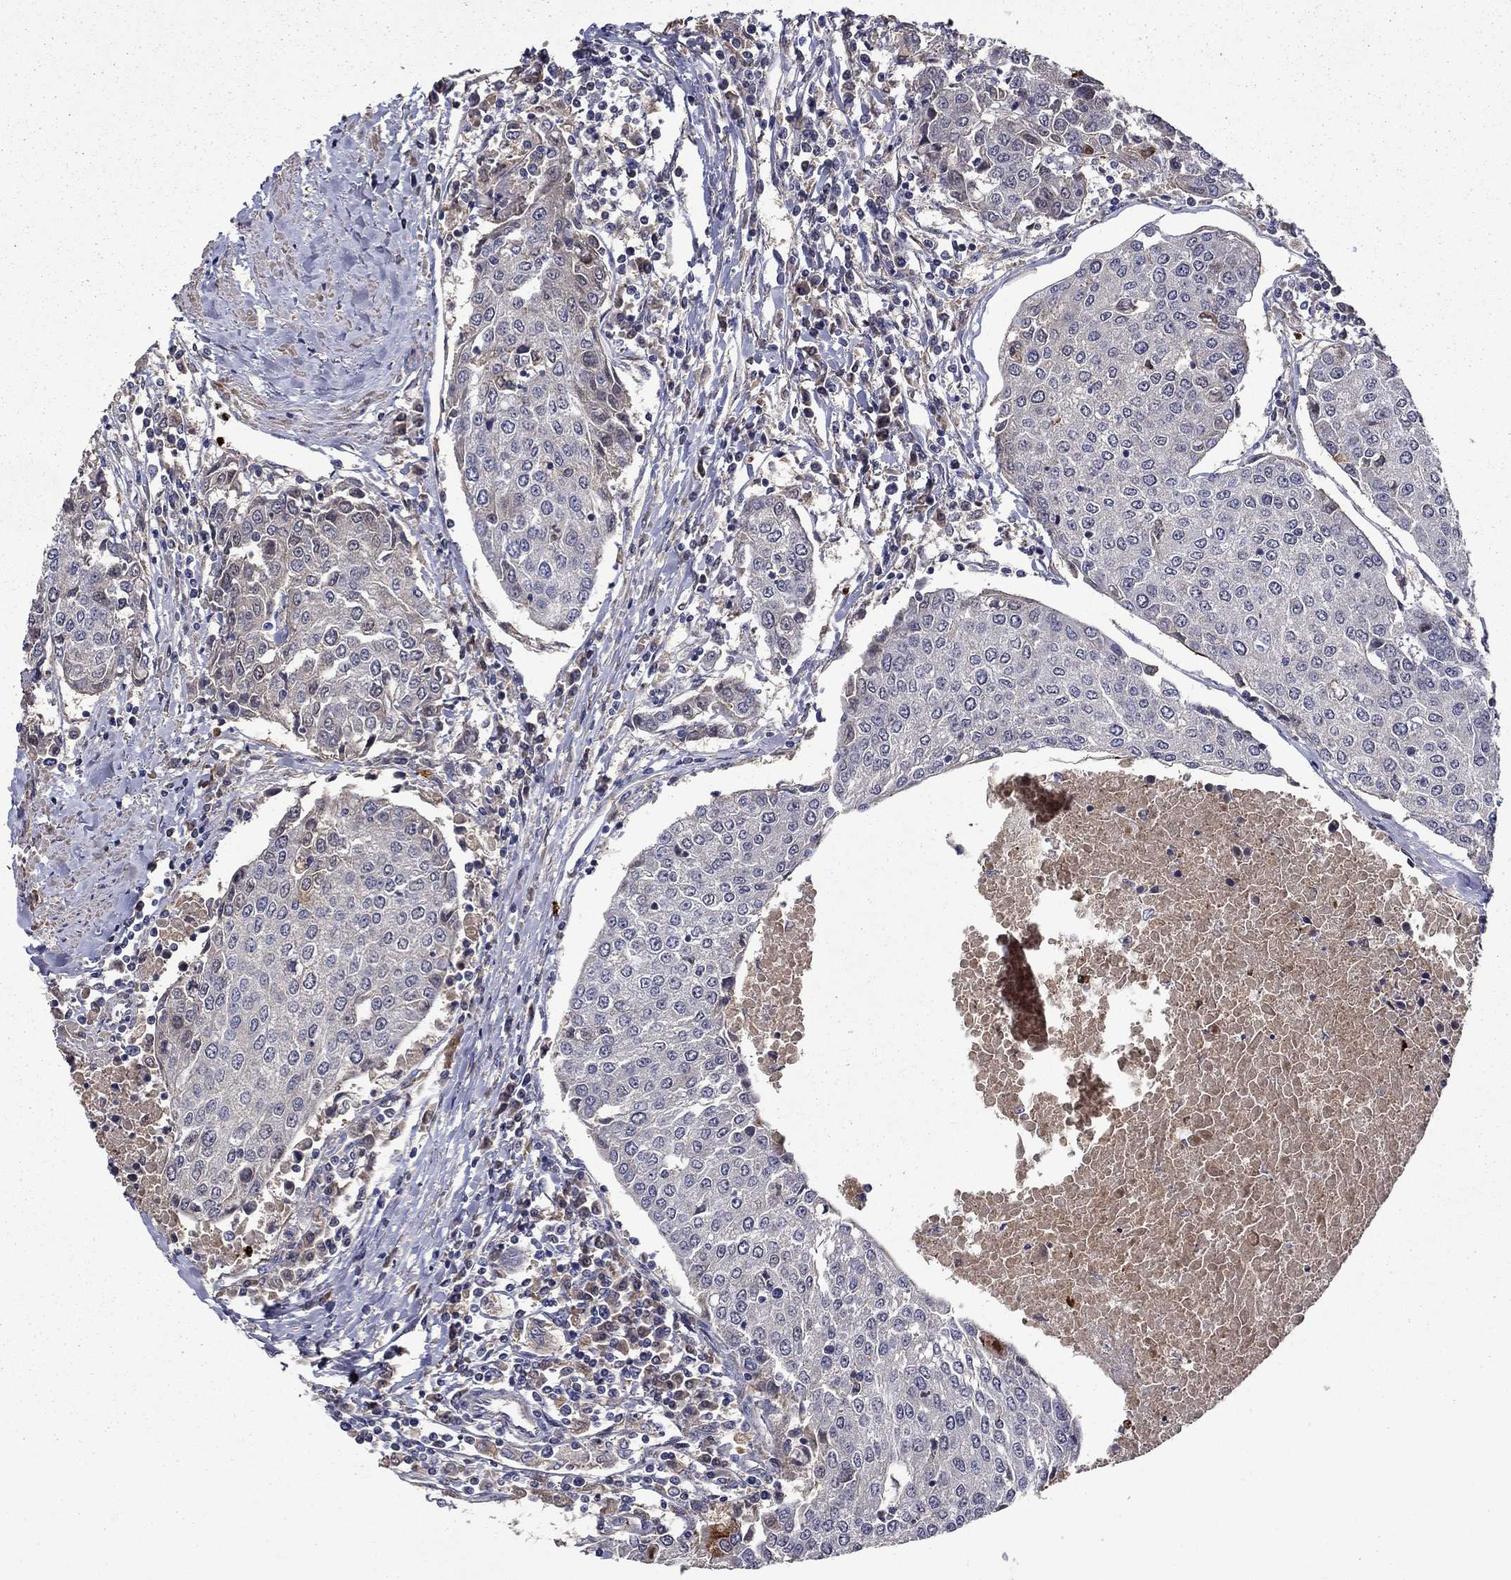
{"staining": {"intensity": "negative", "quantity": "none", "location": "none"}, "tissue": "urothelial cancer", "cell_type": "Tumor cells", "image_type": "cancer", "snomed": [{"axis": "morphology", "description": "Urothelial carcinoma, High grade"}, {"axis": "topography", "description": "Urinary bladder"}], "caption": "DAB (3,3'-diaminobenzidine) immunohistochemical staining of human urothelial carcinoma (high-grade) reveals no significant expression in tumor cells.", "gene": "SATB1", "patient": {"sex": "female", "age": 85}}